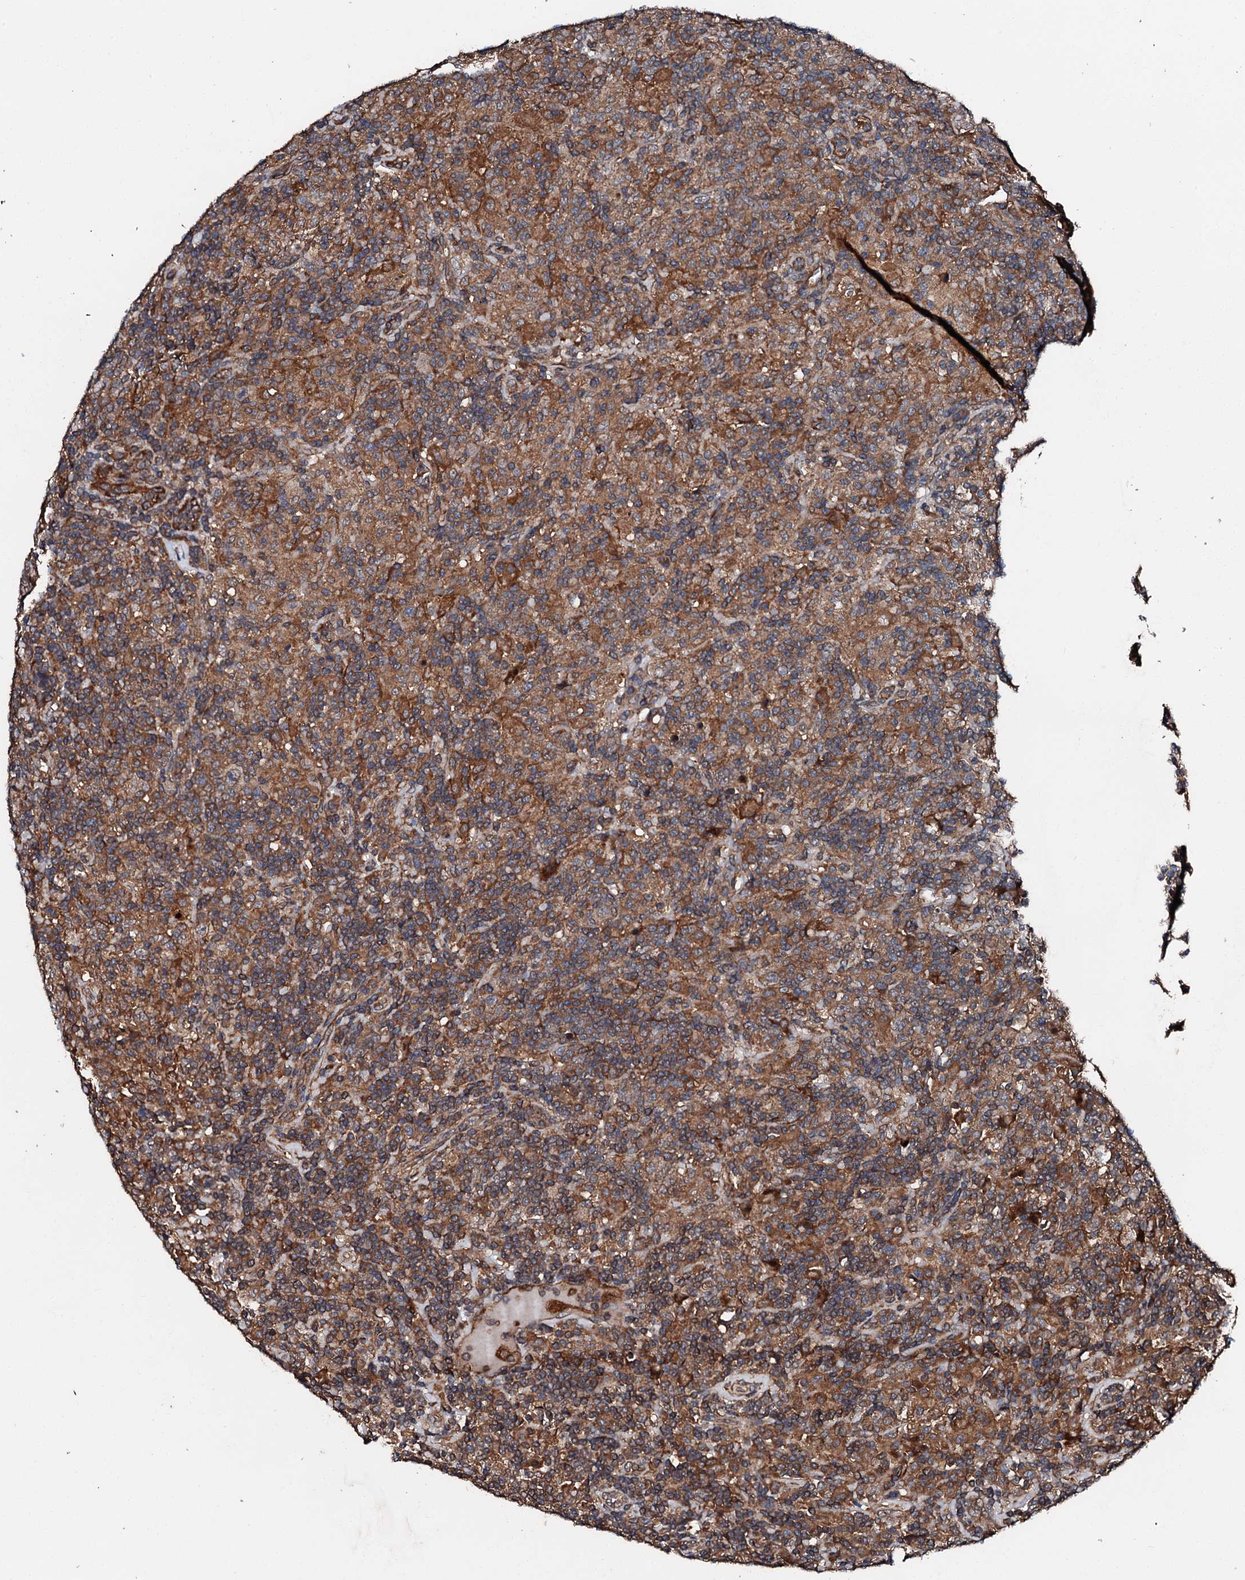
{"staining": {"intensity": "weak", "quantity": "25%-75%", "location": "cytoplasmic/membranous"}, "tissue": "lymphoma", "cell_type": "Tumor cells", "image_type": "cancer", "snomed": [{"axis": "morphology", "description": "Hodgkin's disease, NOS"}, {"axis": "topography", "description": "Lymph node"}], "caption": "High-power microscopy captured an immunohistochemistry (IHC) micrograph of lymphoma, revealing weak cytoplasmic/membranous staining in about 25%-75% of tumor cells.", "gene": "FGD4", "patient": {"sex": "male", "age": 70}}